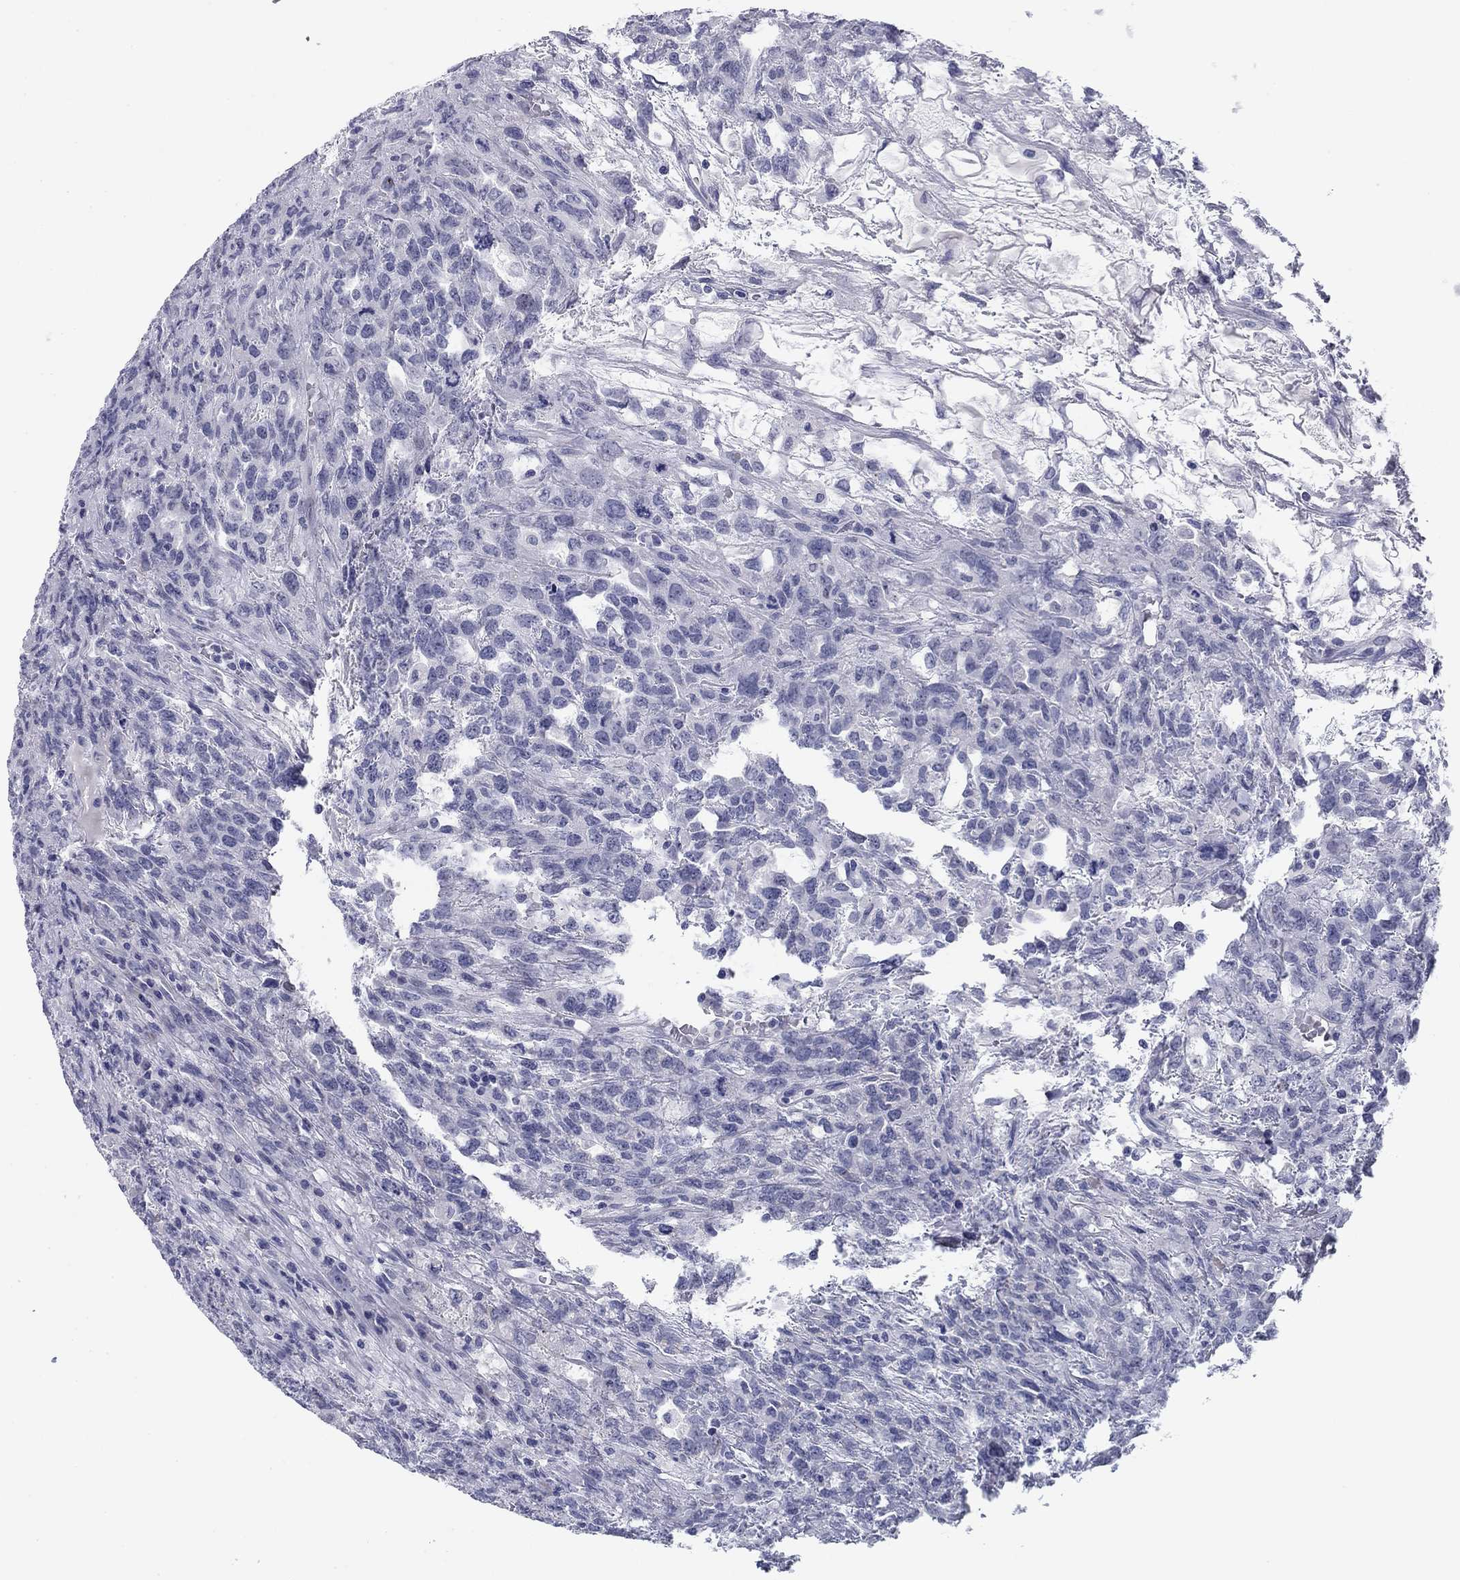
{"staining": {"intensity": "negative", "quantity": "none", "location": "none"}, "tissue": "testis cancer", "cell_type": "Tumor cells", "image_type": "cancer", "snomed": [{"axis": "morphology", "description": "Seminoma, NOS"}, {"axis": "topography", "description": "Testis"}], "caption": "High magnification brightfield microscopy of testis cancer (seminoma) stained with DAB (3,3'-diaminobenzidine) (brown) and counterstained with hematoxylin (blue): tumor cells show no significant positivity.", "gene": "PRPH", "patient": {"sex": "male", "age": 52}}